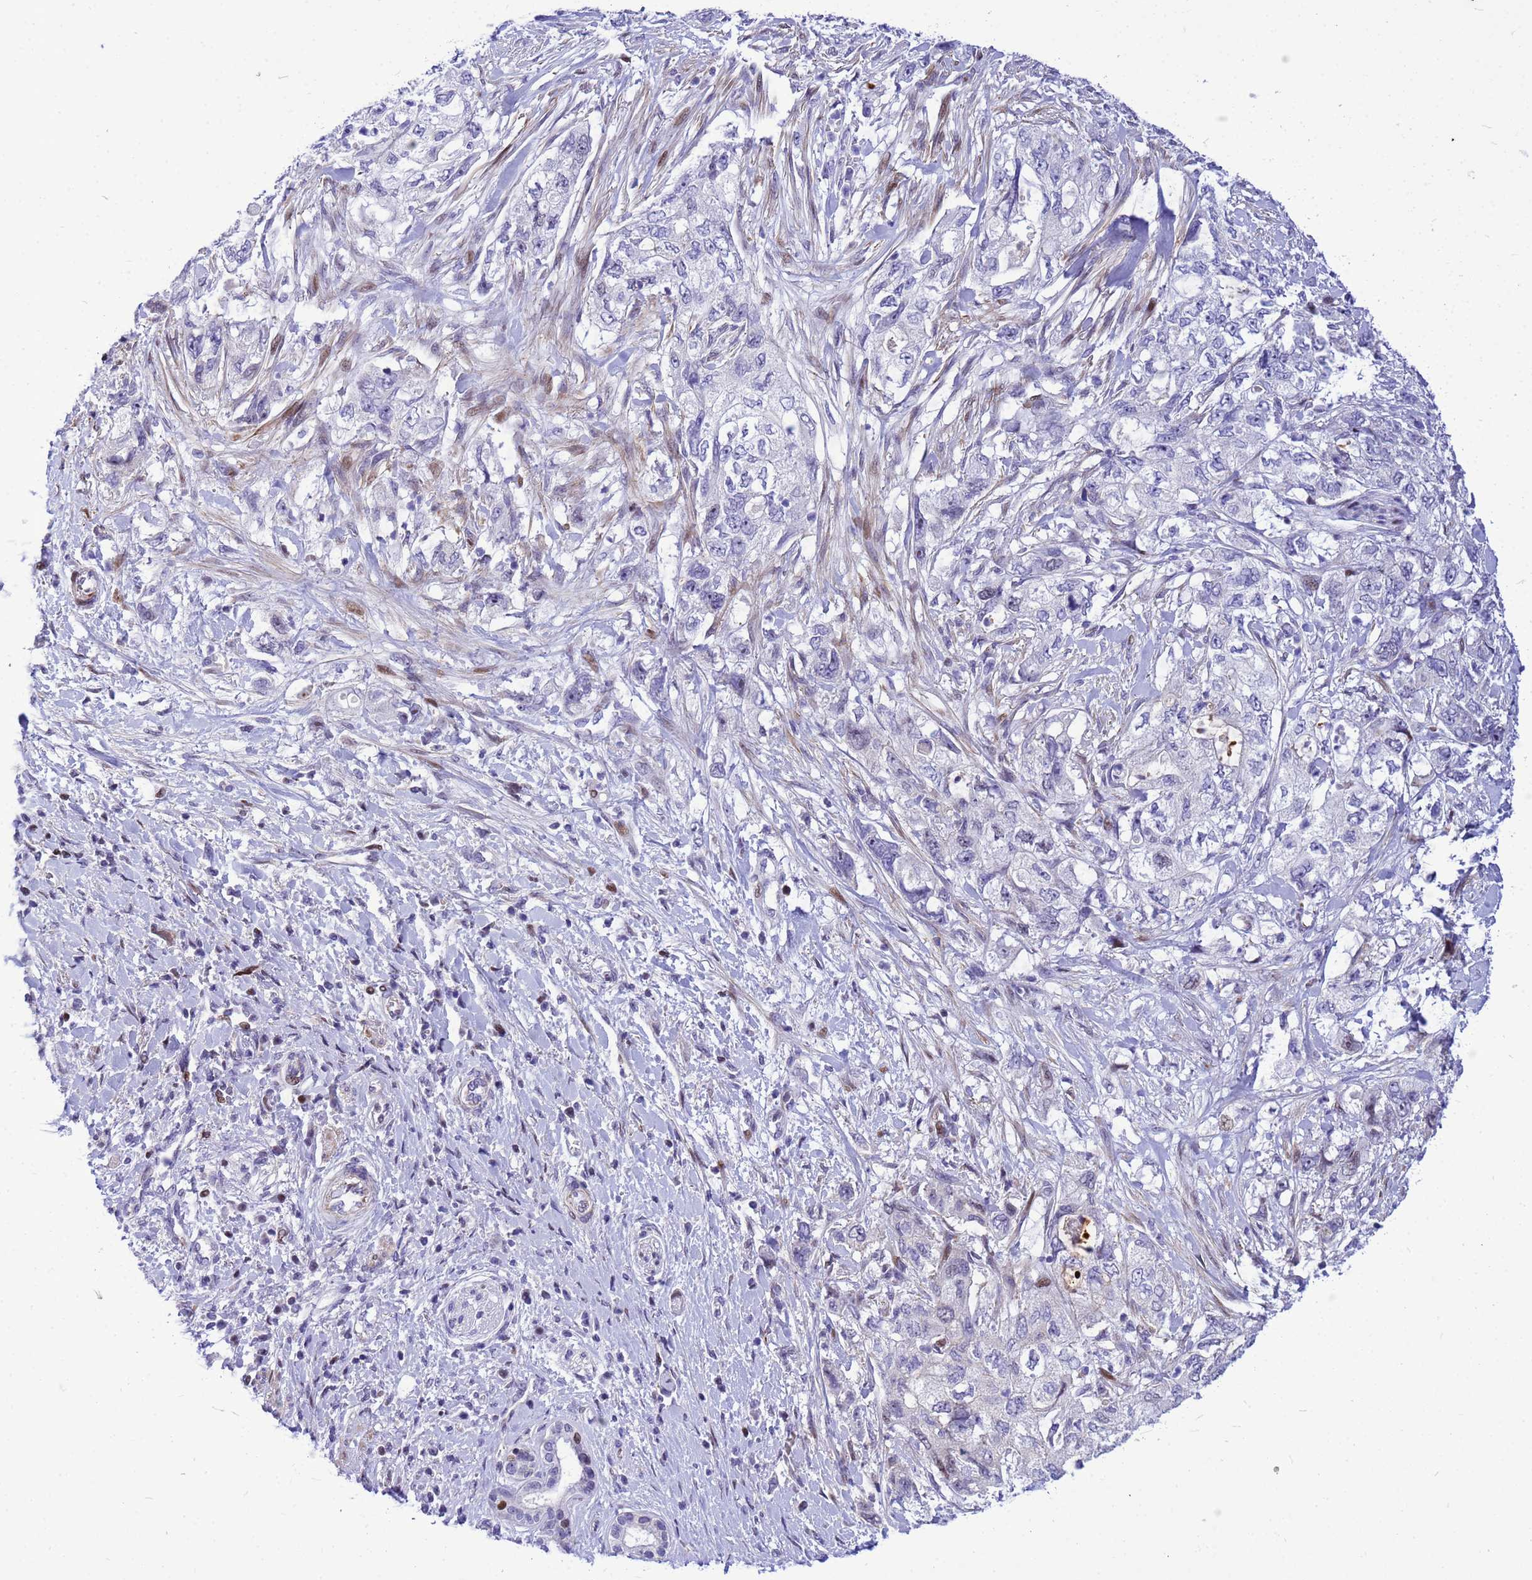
{"staining": {"intensity": "negative", "quantity": "none", "location": "none"}, "tissue": "pancreatic cancer", "cell_type": "Tumor cells", "image_type": "cancer", "snomed": [{"axis": "morphology", "description": "Adenocarcinoma, NOS"}, {"axis": "topography", "description": "Pancreas"}], "caption": "A high-resolution micrograph shows immunohistochemistry staining of pancreatic cancer, which exhibits no significant staining in tumor cells.", "gene": "ADAMTS7", "patient": {"sex": "female", "age": 73}}